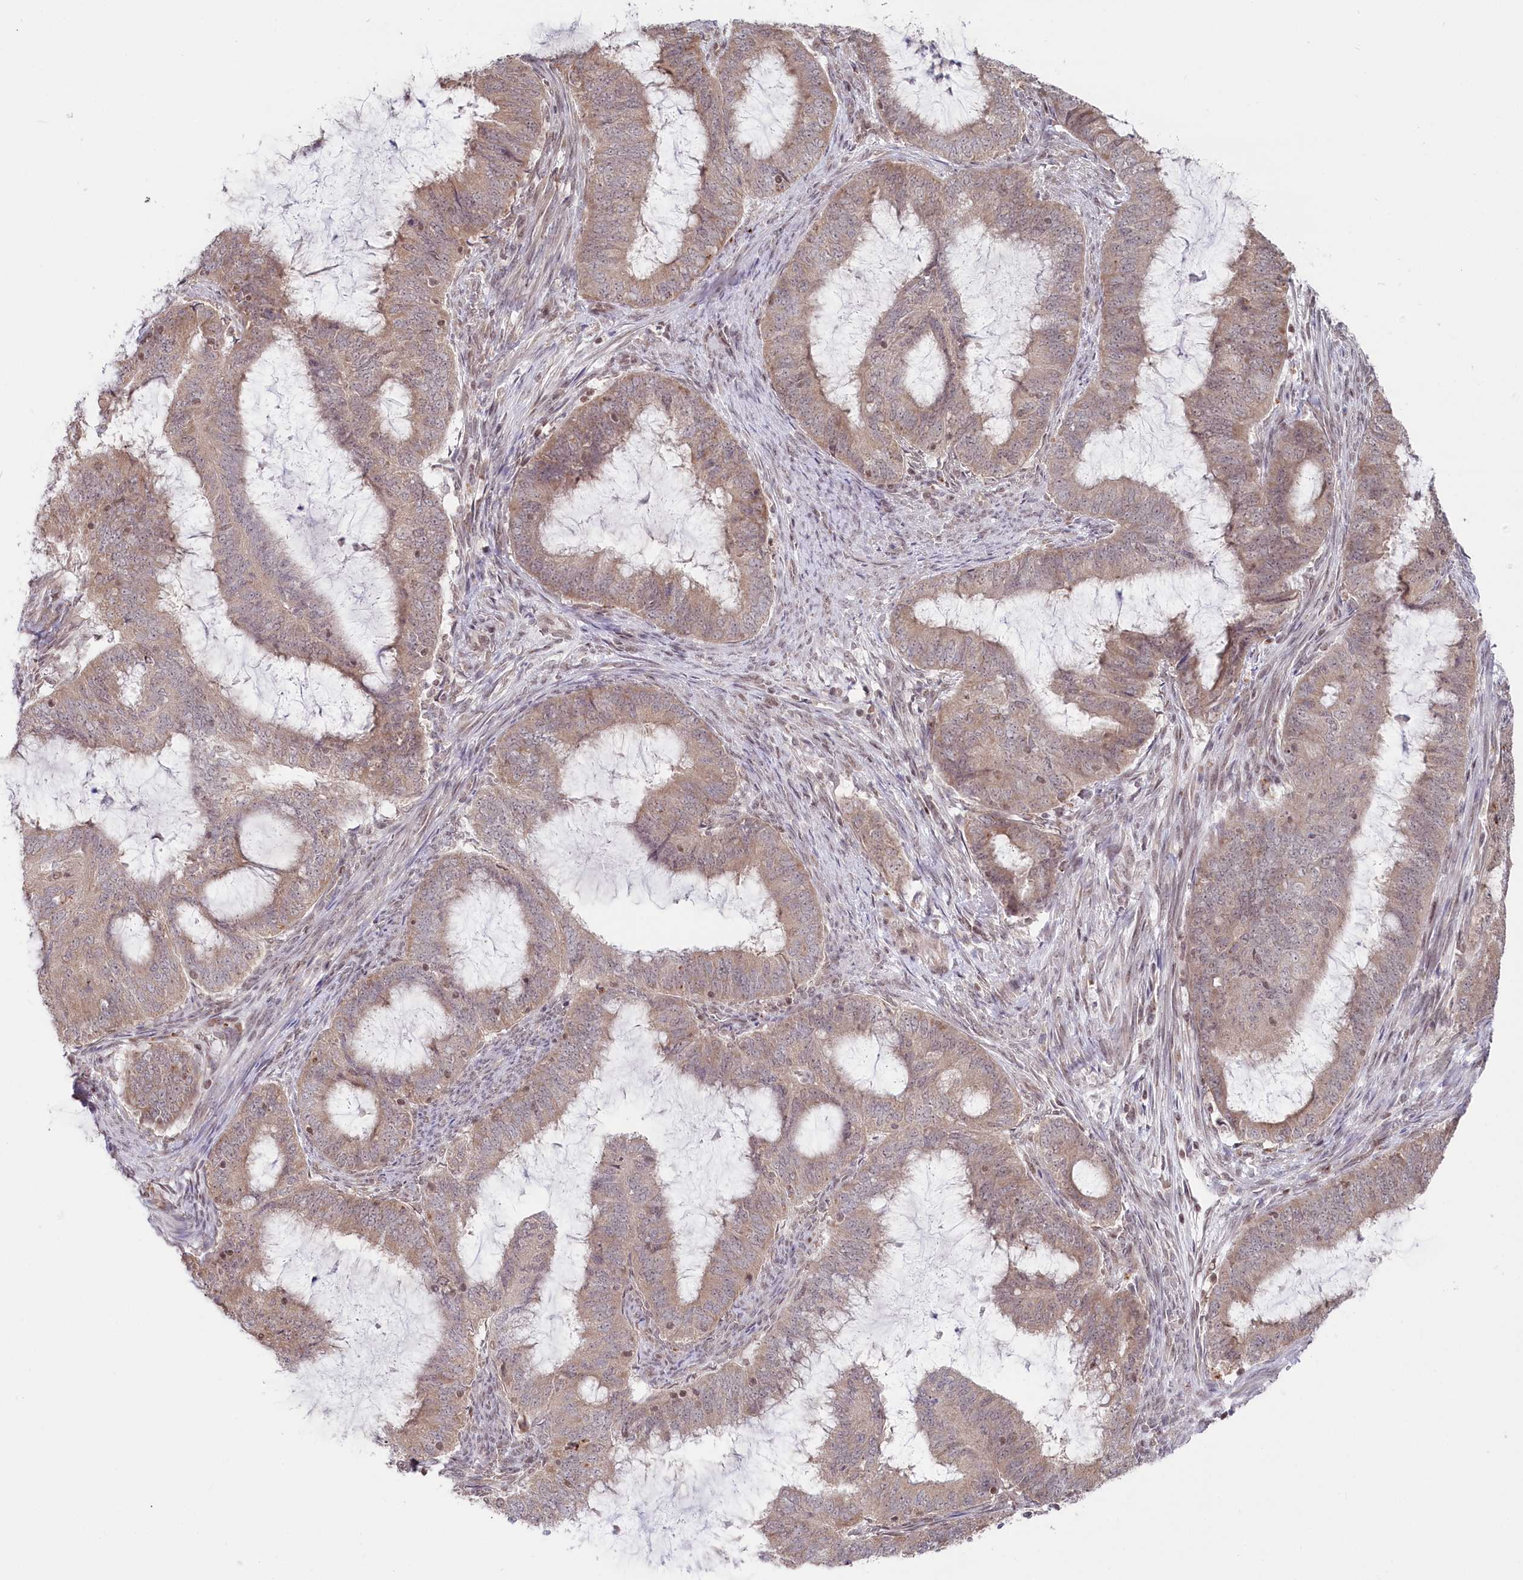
{"staining": {"intensity": "weak", "quantity": "<25%", "location": "cytoplasmic/membranous"}, "tissue": "endometrial cancer", "cell_type": "Tumor cells", "image_type": "cancer", "snomed": [{"axis": "morphology", "description": "Adenocarcinoma, NOS"}, {"axis": "topography", "description": "Endometrium"}], "caption": "The photomicrograph exhibits no staining of tumor cells in endometrial cancer (adenocarcinoma).", "gene": "CGGBP1", "patient": {"sex": "female", "age": 51}}